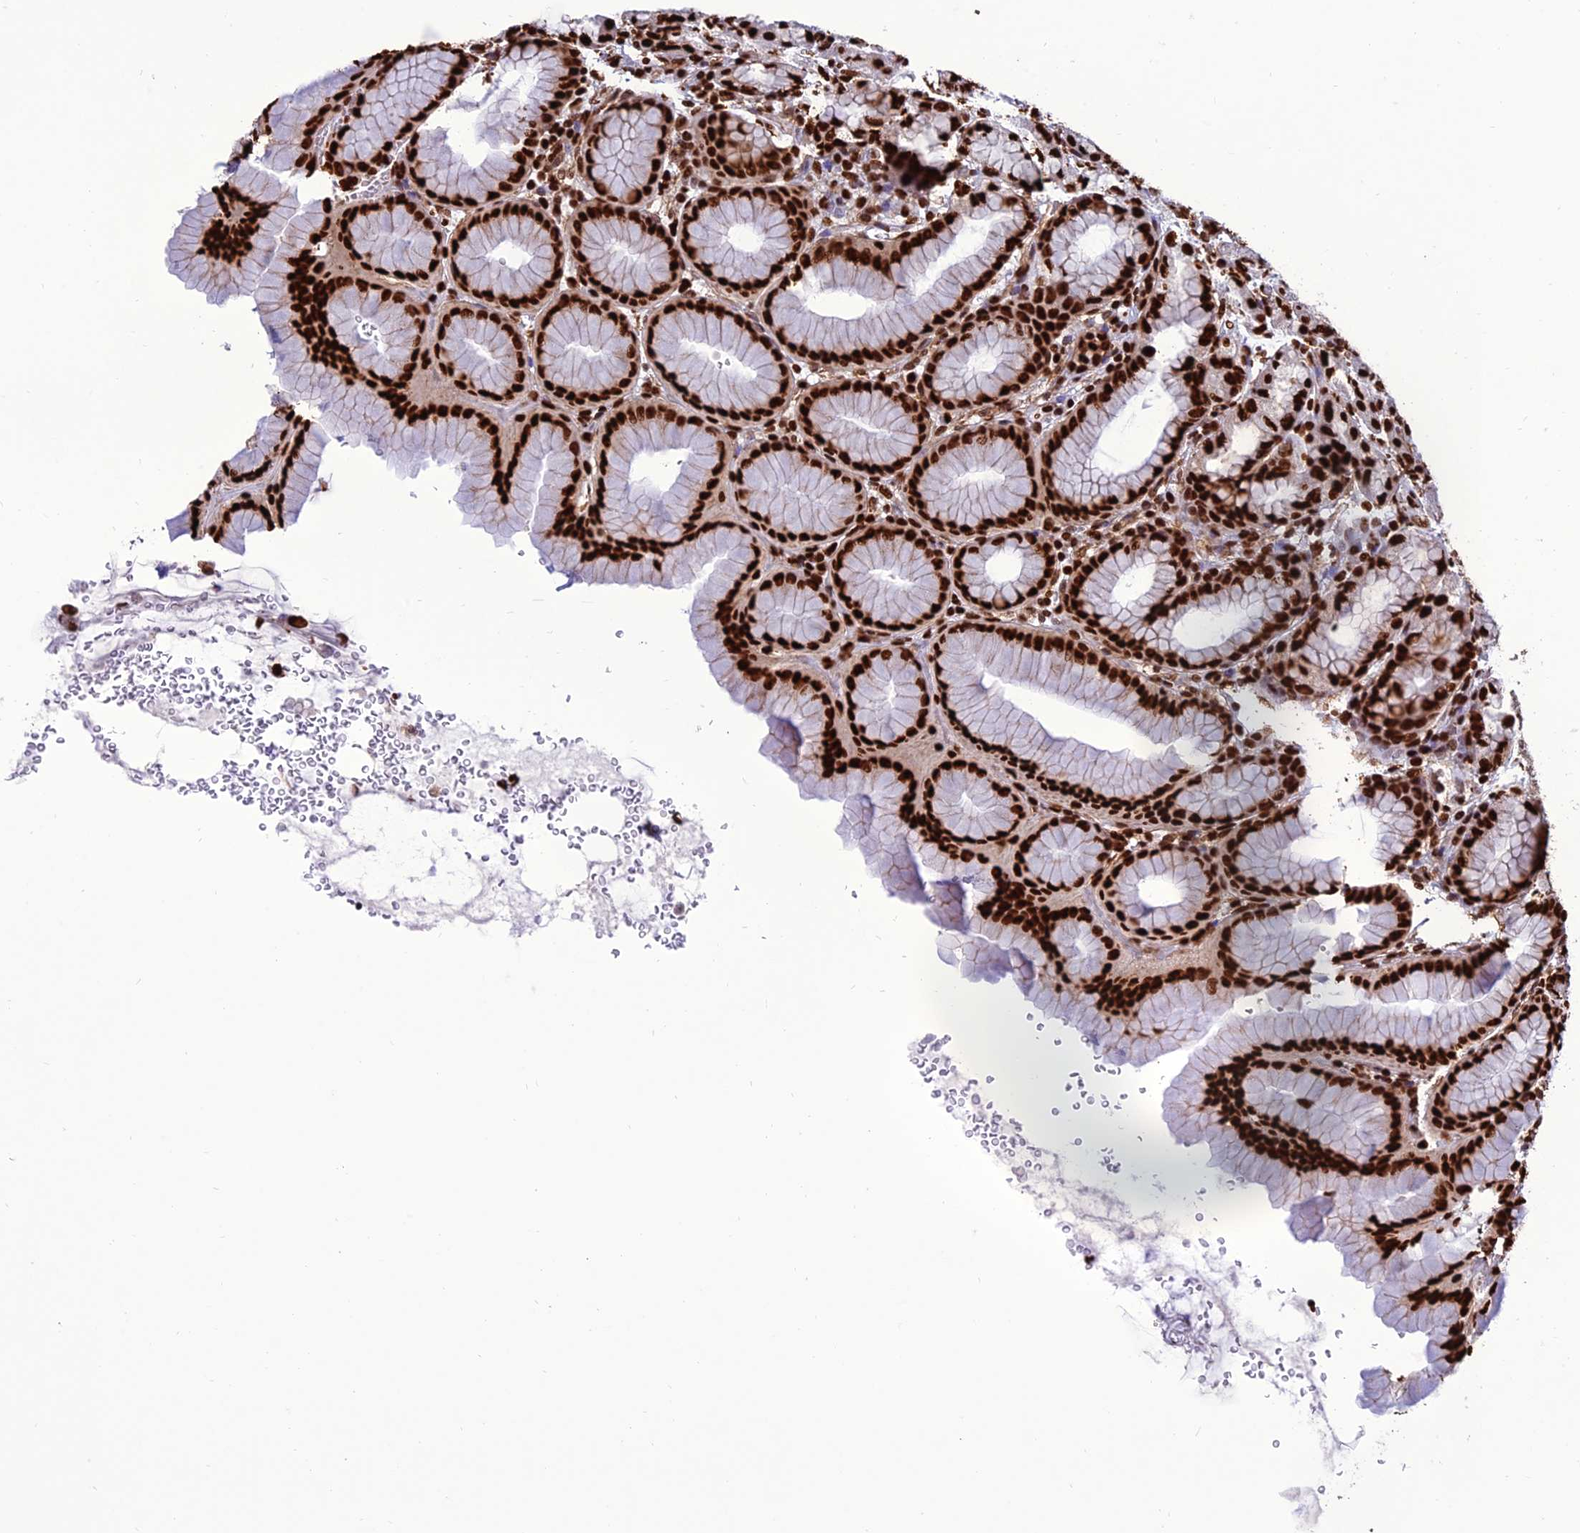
{"staining": {"intensity": "strong", "quantity": ">75%", "location": "nuclear"}, "tissue": "stomach", "cell_type": "Glandular cells", "image_type": "normal", "snomed": [{"axis": "morphology", "description": "Normal tissue, NOS"}, {"axis": "topography", "description": "Stomach"}], "caption": "Protein analysis of benign stomach shows strong nuclear positivity in approximately >75% of glandular cells. Immunohistochemistry stains the protein of interest in brown and the nuclei are stained blue.", "gene": "INO80E", "patient": {"sex": "male", "age": 42}}